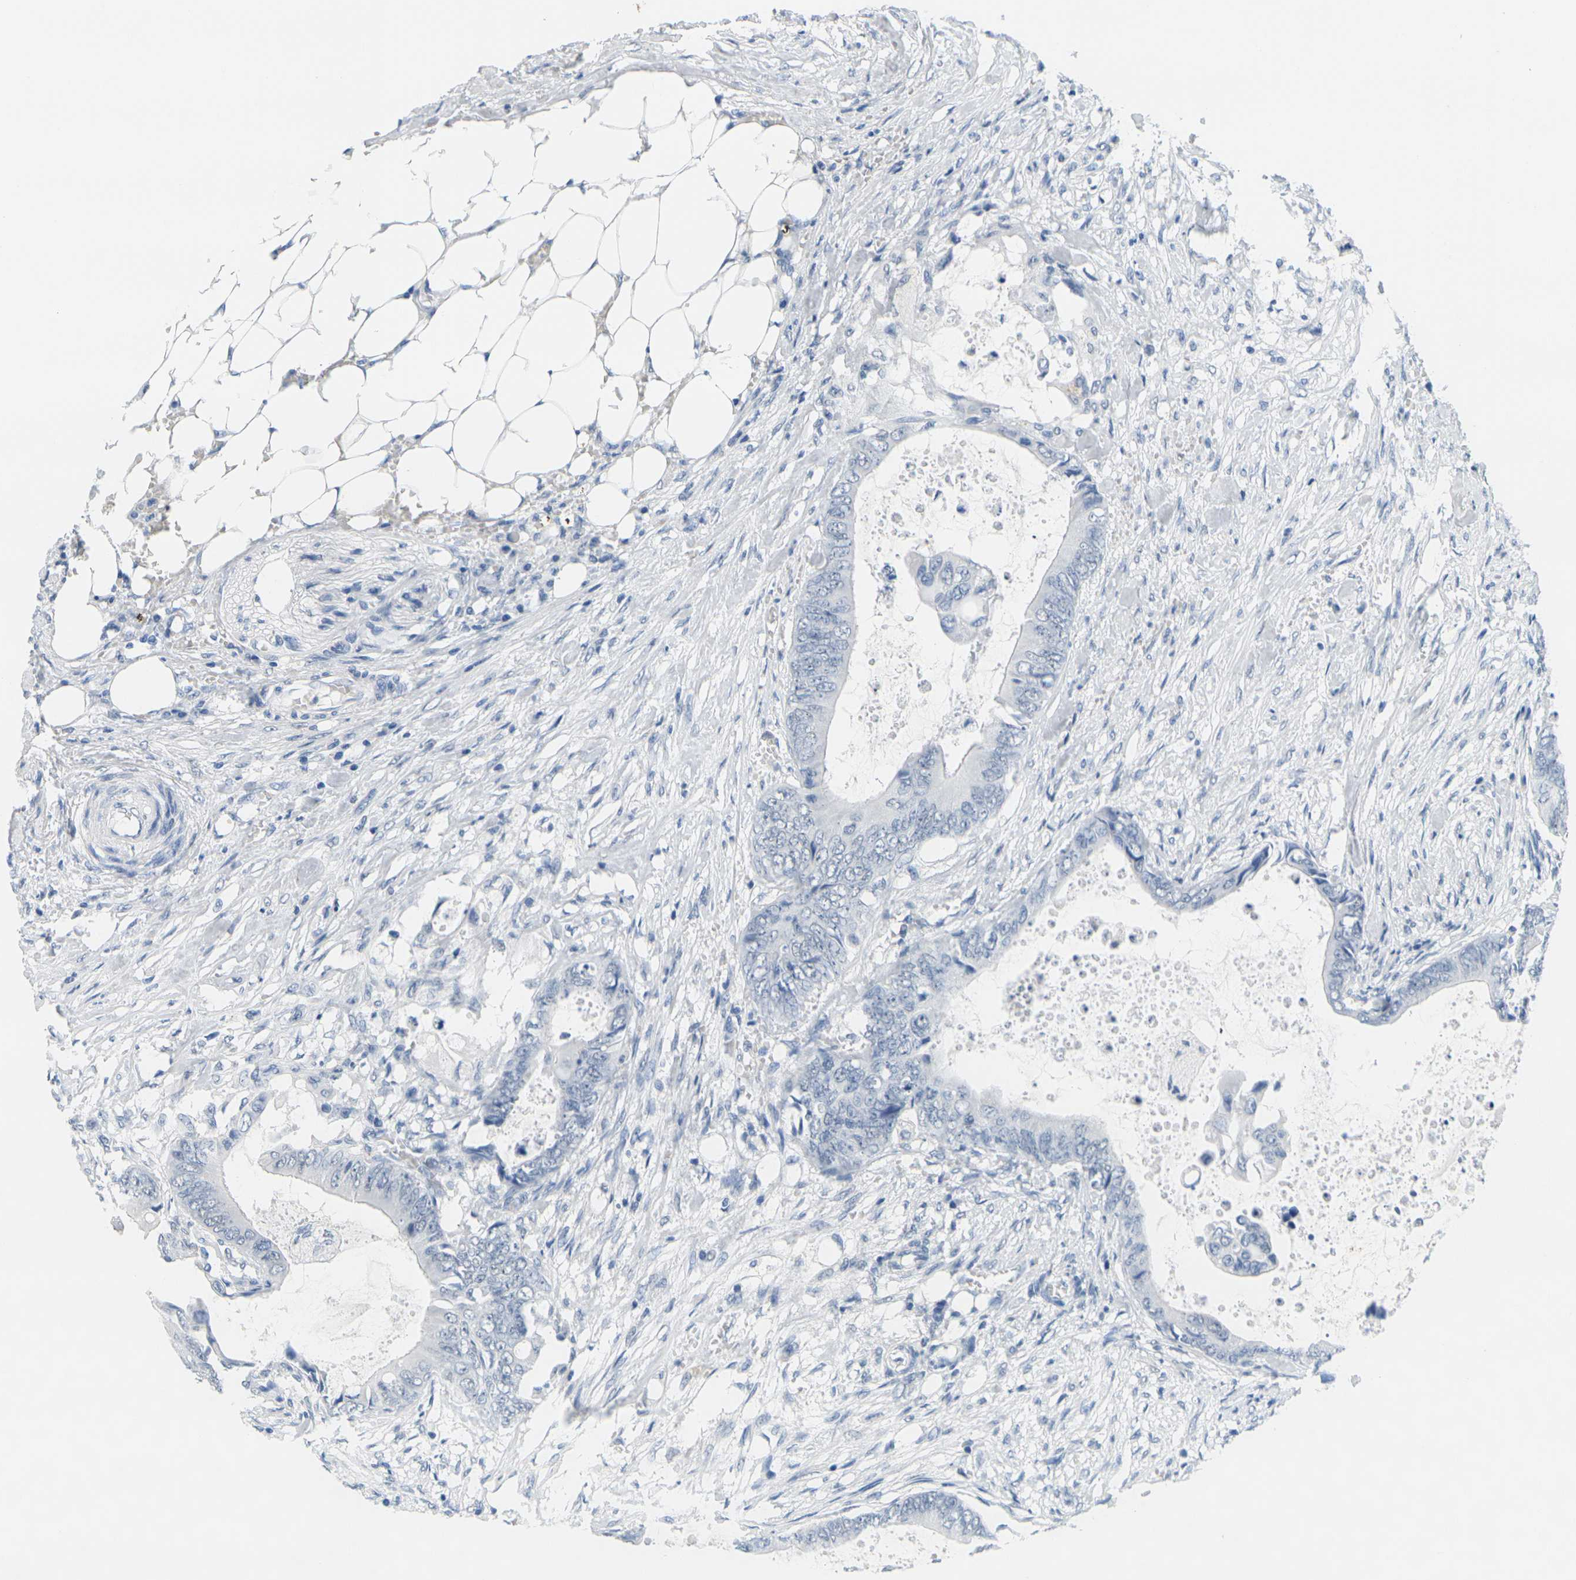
{"staining": {"intensity": "negative", "quantity": "none", "location": "none"}, "tissue": "colorectal cancer", "cell_type": "Tumor cells", "image_type": "cancer", "snomed": [{"axis": "morphology", "description": "Normal tissue, NOS"}, {"axis": "morphology", "description": "Adenocarcinoma, NOS"}, {"axis": "topography", "description": "Rectum"}, {"axis": "topography", "description": "Peripheral nerve tissue"}], "caption": "DAB immunohistochemical staining of adenocarcinoma (colorectal) reveals no significant staining in tumor cells.", "gene": "CTAG1A", "patient": {"sex": "female", "age": 77}}